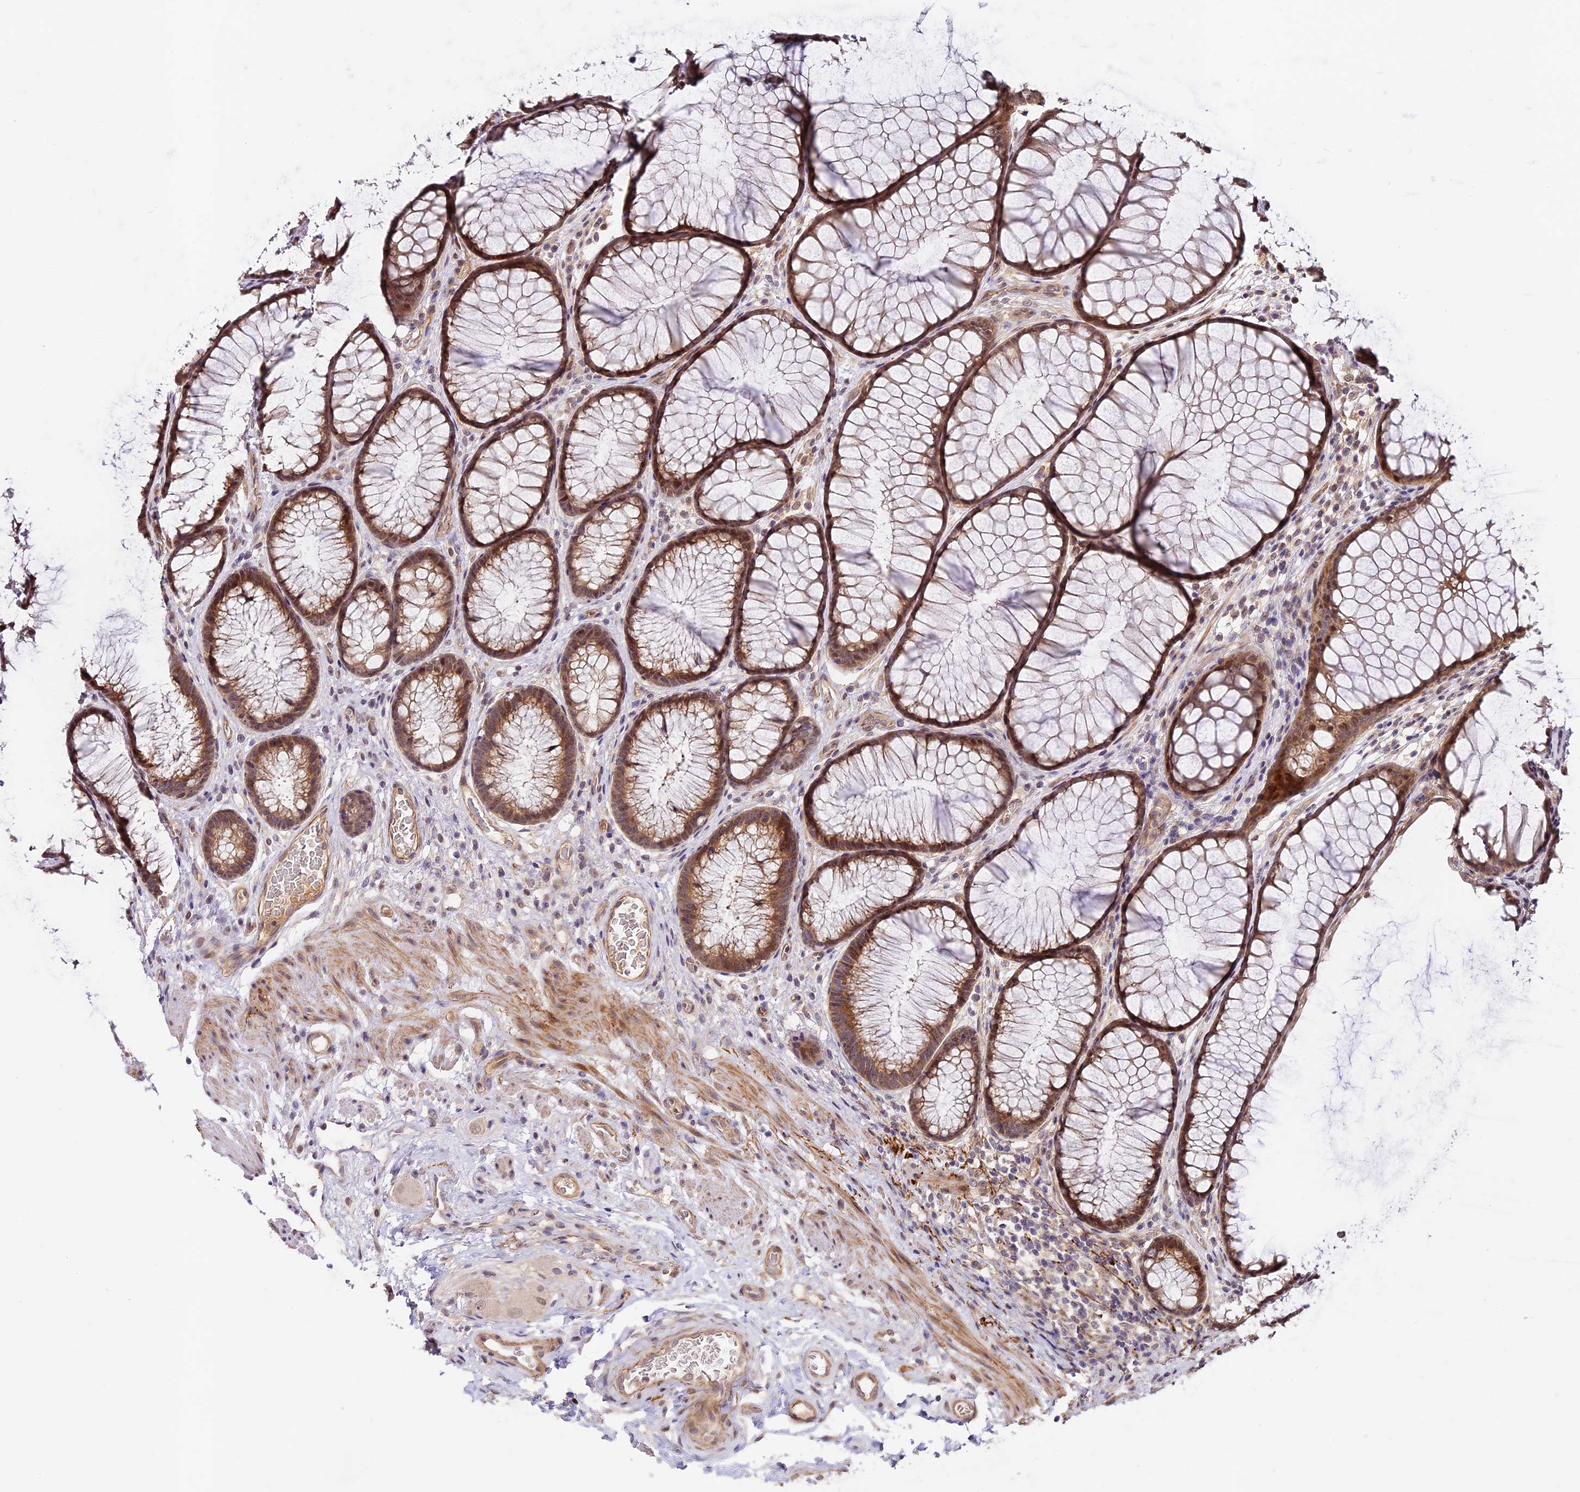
{"staining": {"intensity": "moderate", "quantity": ">75%", "location": "cytoplasmic/membranous"}, "tissue": "colon", "cell_type": "Endothelial cells", "image_type": "normal", "snomed": [{"axis": "morphology", "description": "Normal tissue, NOS"}, {"axis": "topography", "description": "Colon"}], "caption": "Brown immunohistochemical staining in unremarkable colon exhibits moderate cytoplasmic/membranous positivity in approximately >75% of endothelial cells. (DAB (3,3'-diaminobenzidine) IHC, brown staining for protein, blue staining for nuclei).", "gene": "IMPACT", "patient": {"sex": "female", "age": 82}}